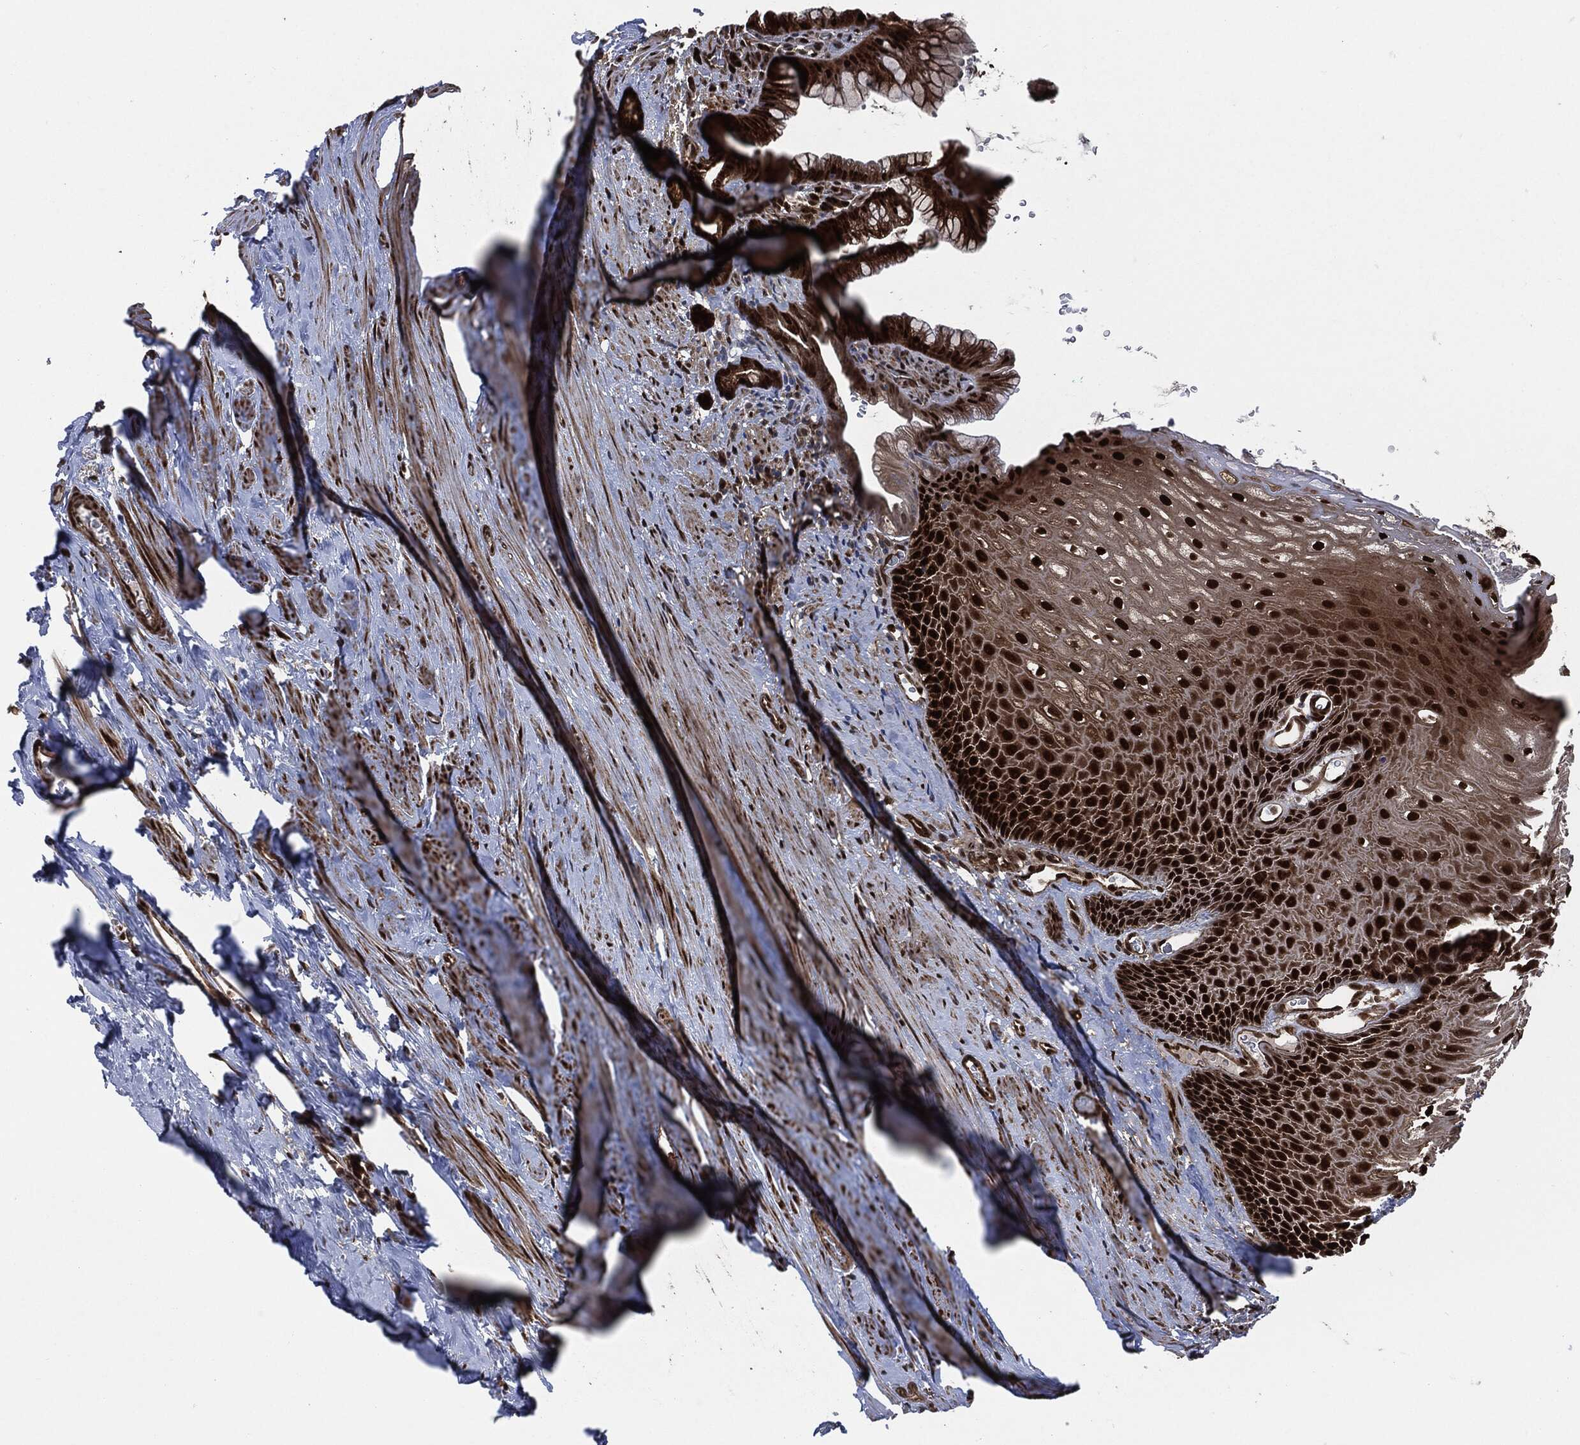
{"staining": {"intensity": "strong", "quantity": ">75%", "location": "nuclear"}, "tissue": "esophagus", "cell_type": "Squamous epithelial cells", "image_type": "normal", "snomed": [{"axis": "morphology", "description": "Normal tissue, NOS"}, {"axis": "topography", "description": "Esophagus"}], "caption": "IHC (DAB) staining of benign esophagus exhibits strong nuclear protein positivity in approximately >75% of squamous epithelial cells.", "gene": "DCTN1", "patient": {"sex": "male", "age": 64}}